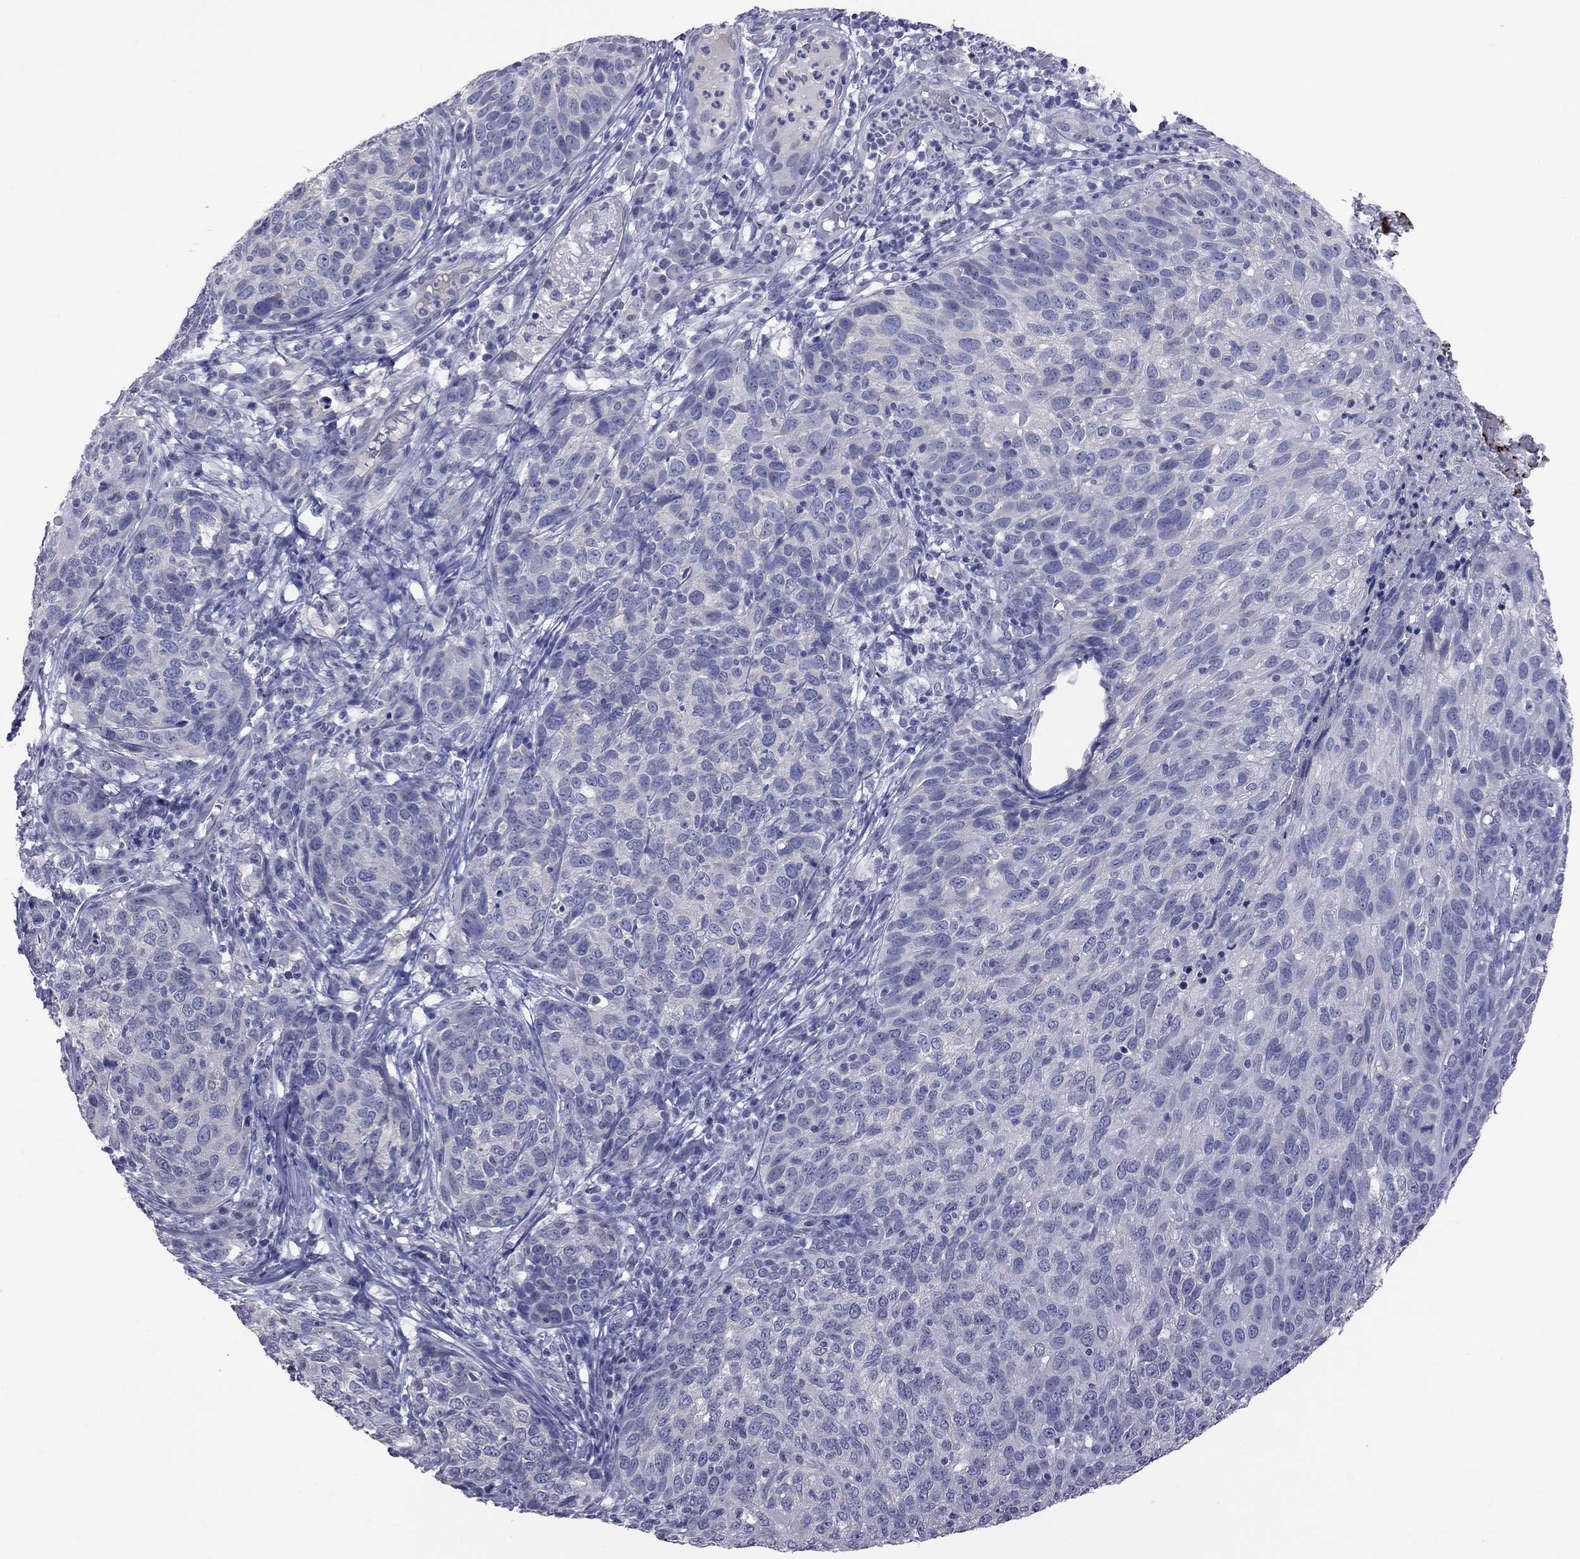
{"staining": {"intensity": "negative", "quantity": "none", "location": "none"}, "tissue": "skin cancer", "cell_type": "Tumor cells", "image_type": "cancer", "snomed": [{"axis": "morphology", "description": "Squamous cell carcinoma, NOS"}, {"axis": "topography", "description": "Skin"}], "caption": "Protein analysis of skin squamous cell carcinoma exhibits no significant positivity in tumor cells.", "gene": "HYLS1", "patient": {"sex": "male", "age": 92}}